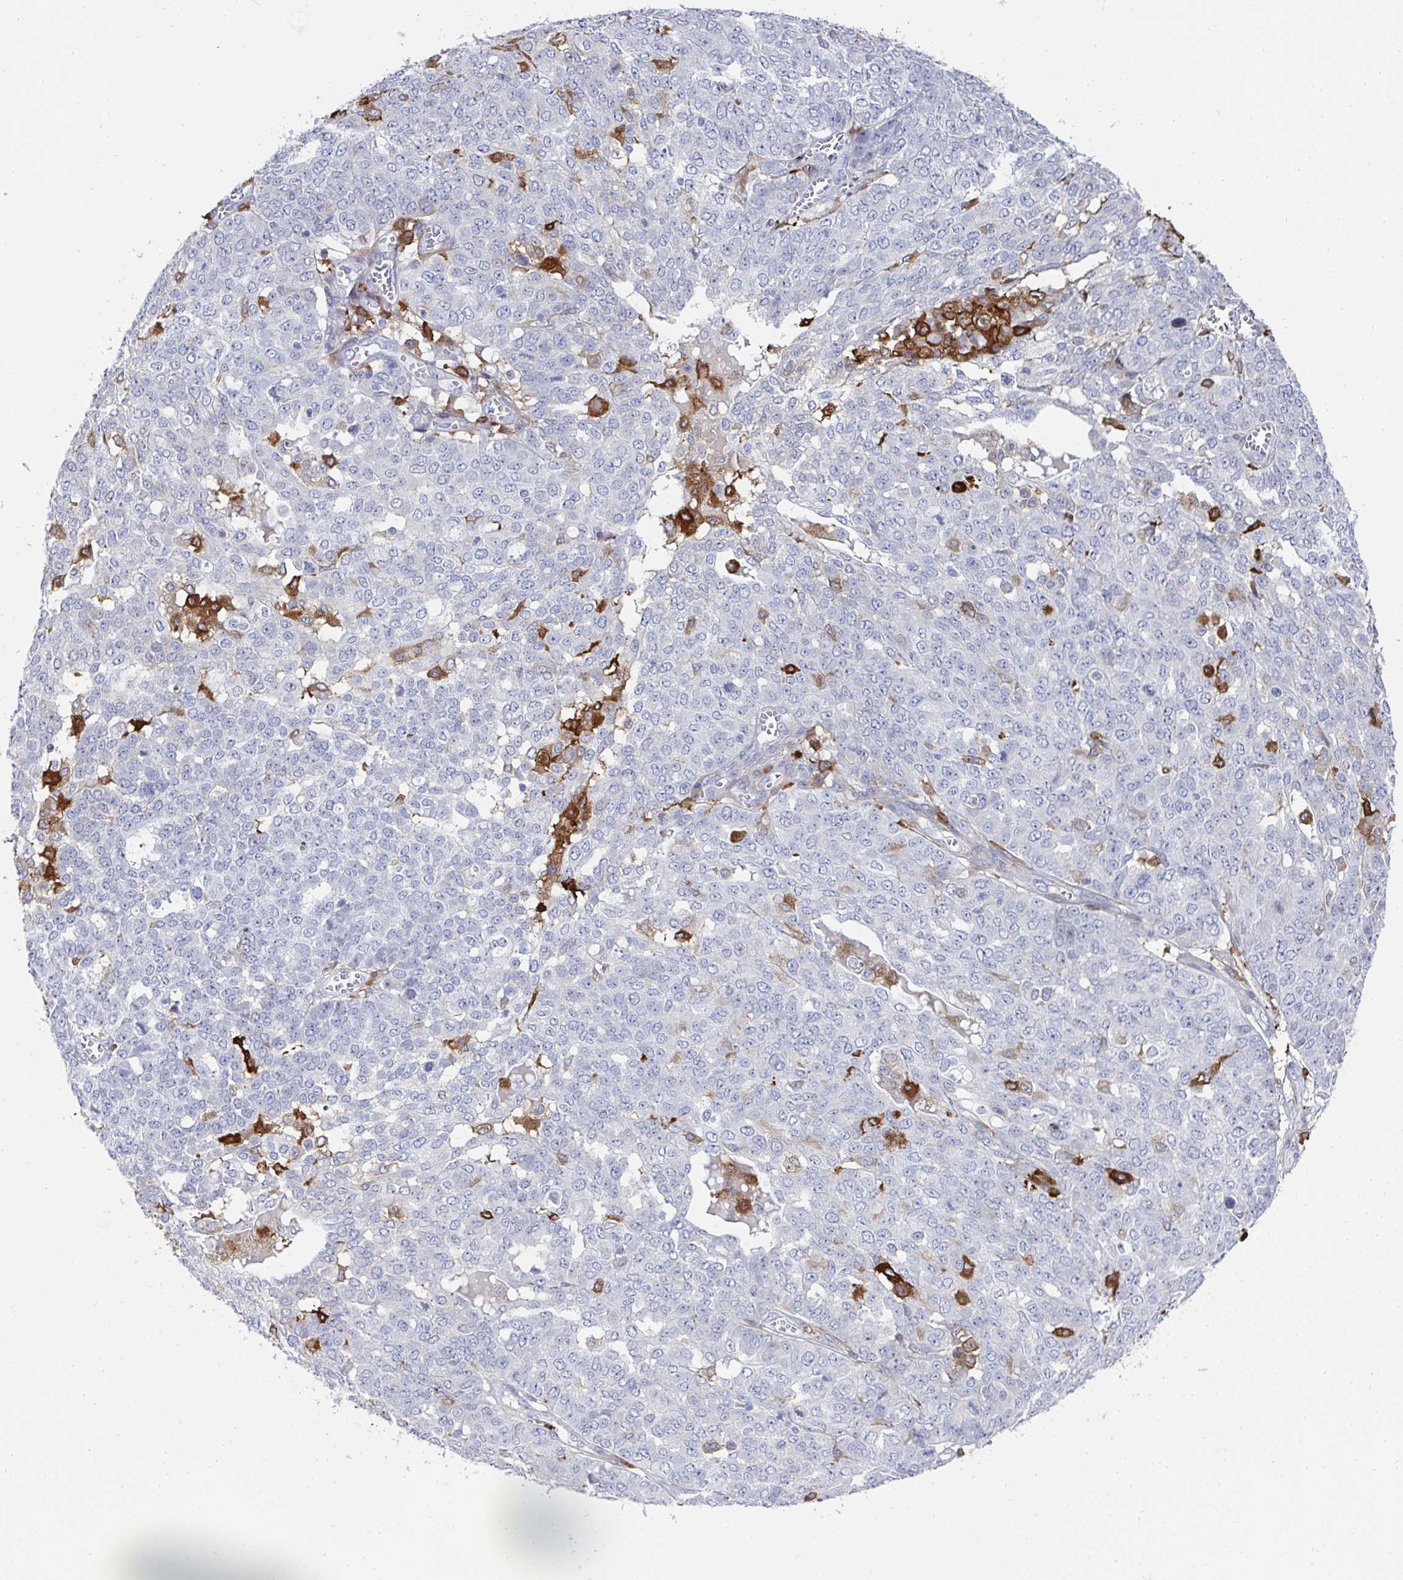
{"staining": {"intensity": "negative", "quantity": "none", "location": "none"}, "tissue": "ovarian cancer", "cell_type": "Tumor cells", "image_type": "cancer", "snomed": [{"axis": "morphology", "description": "Cystadenocarcinoma, serous, NOS"}, {"axis": "topography", "description": "Soft tissue"}, {"axis": "topography", "description": "Ovary"}], "caption": "DAB (3,3'-diaminobenzidine) immunohistochemical staining of human ovarian cancer (serous cystadenocarcinoma) demonstrates no significant positivity in tumor cells.", "gene": "FBXL13", "patient": {"sex": "female", "age": 57}}